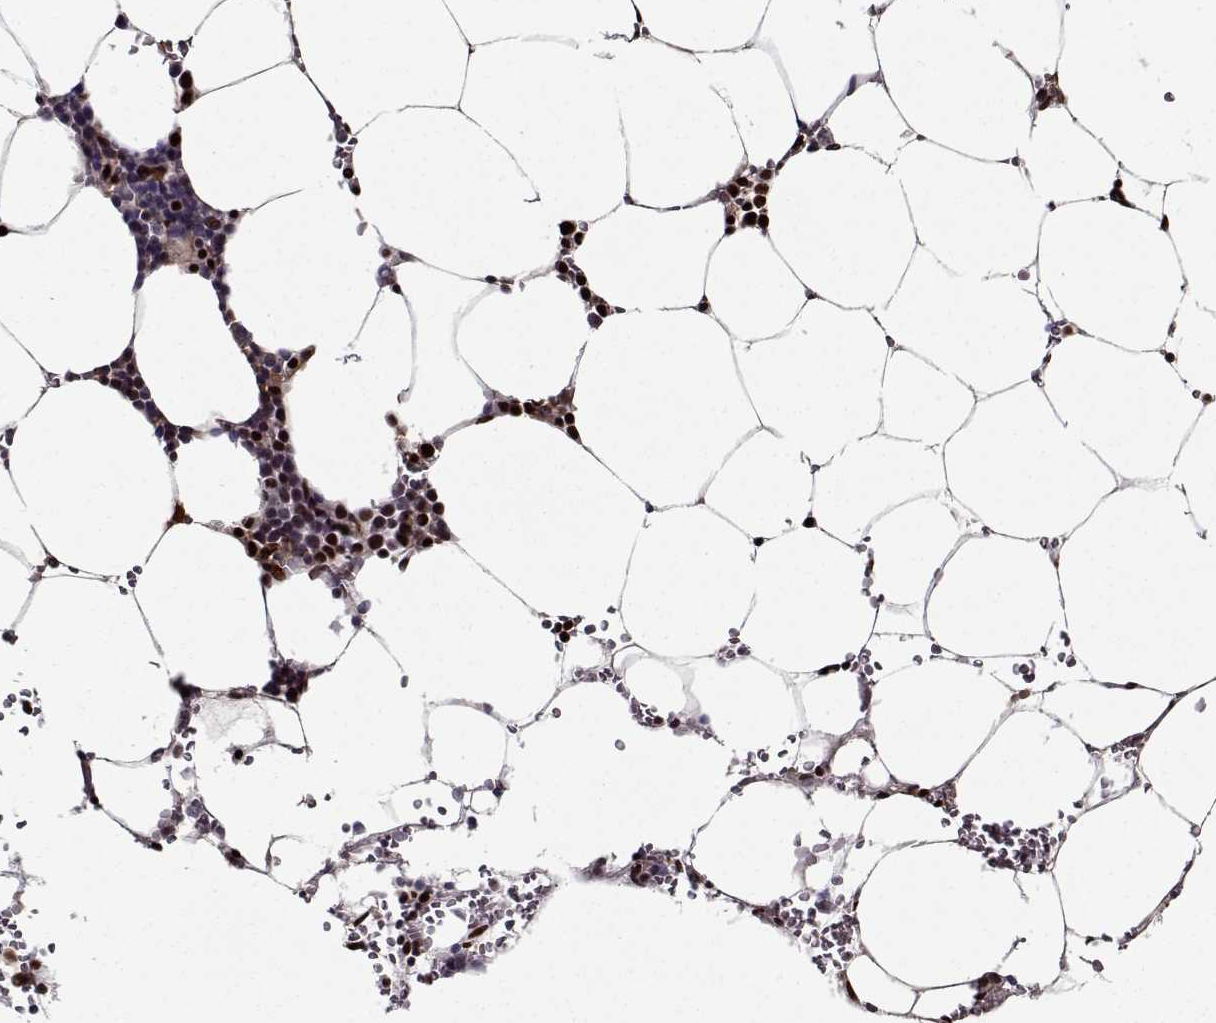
{"staining": {"intensity": "moderate", "quantity": "<25%", "location": "nuclear"}, "tissue": "bone marrow", "cell_type": "Hematopoietic cells", "image_type": "normal", "snomed": [{"axis": "morphology", "description": "Normal tissue, NOS"}, {"axis": "topography", "description": "Bone marrow"}], "caption": "Benign bone marrow was stained to show a protein in brown. There is low levels of moderate nuclear staining in about <25% of hematopoietic cells.", "gene": "PRMT1", "patient": {"sex": "female", "age": 52}}